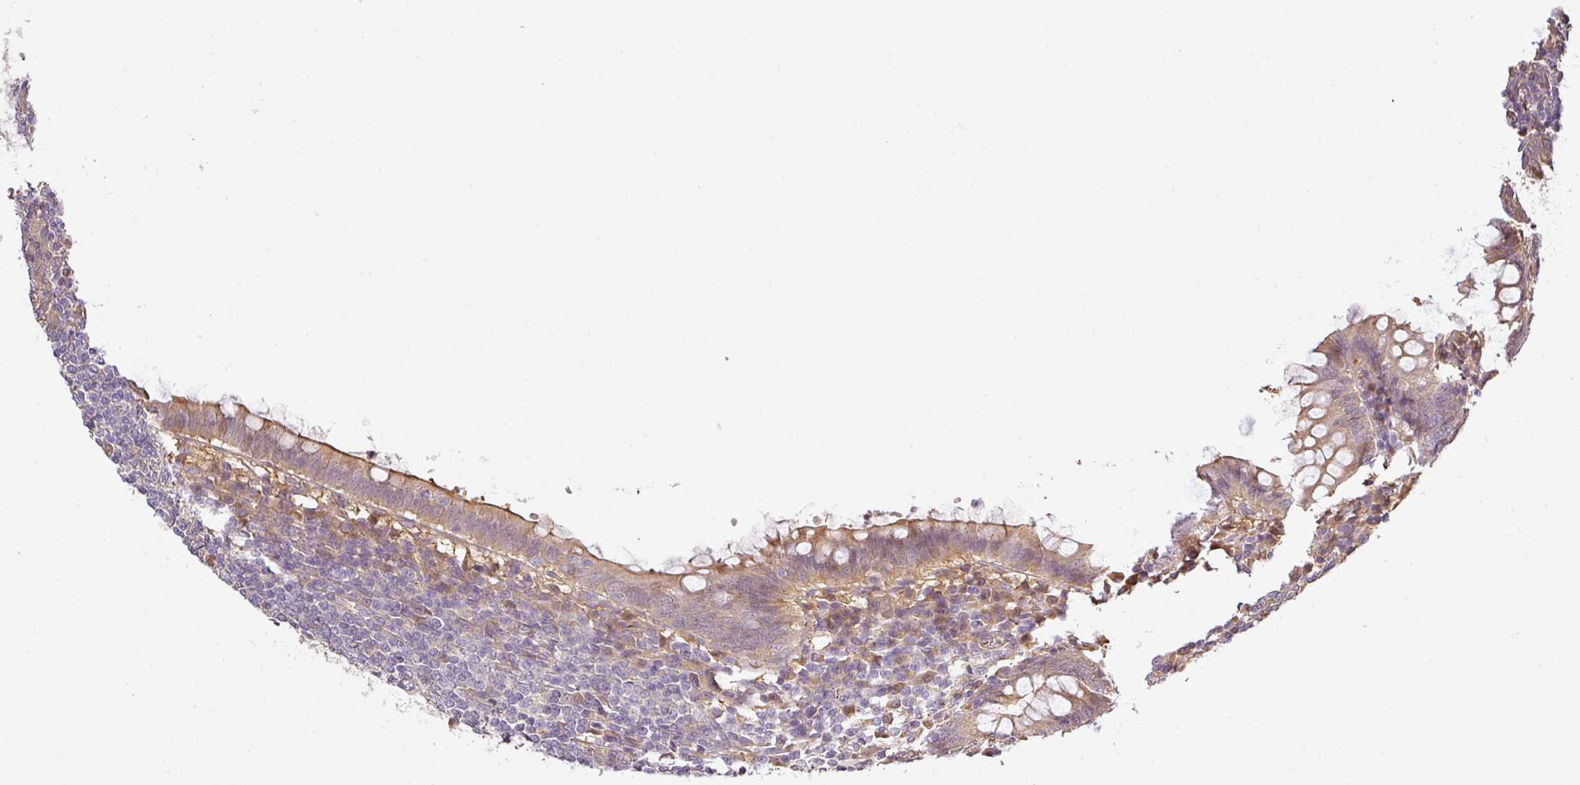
{"staining": {"intensity": "weak", "quantity": "<25%", "location": "cytoplasmic/membranous"}, "tissue": "appendix", "cell_type": "Glandular cells", "image_type": "normal", "snomed": [{"axis": "morphology", "description": "Normal tissue, NOS"}, {"axis": "topography", "description": "Appendix"}], "caption": "DAB (3,3'-diaminobenzidine) immunohistochemical staining of normal human appendix reveals no significant staining in glandular cells. The staining was performed using DAB to visualize the protein expression in brown, while the nuclei were stained in blue with hematoxylin (Magnification: 20x).", "gene": "ANKRD18A", "patient": {"sex": "male", "age": 83}}